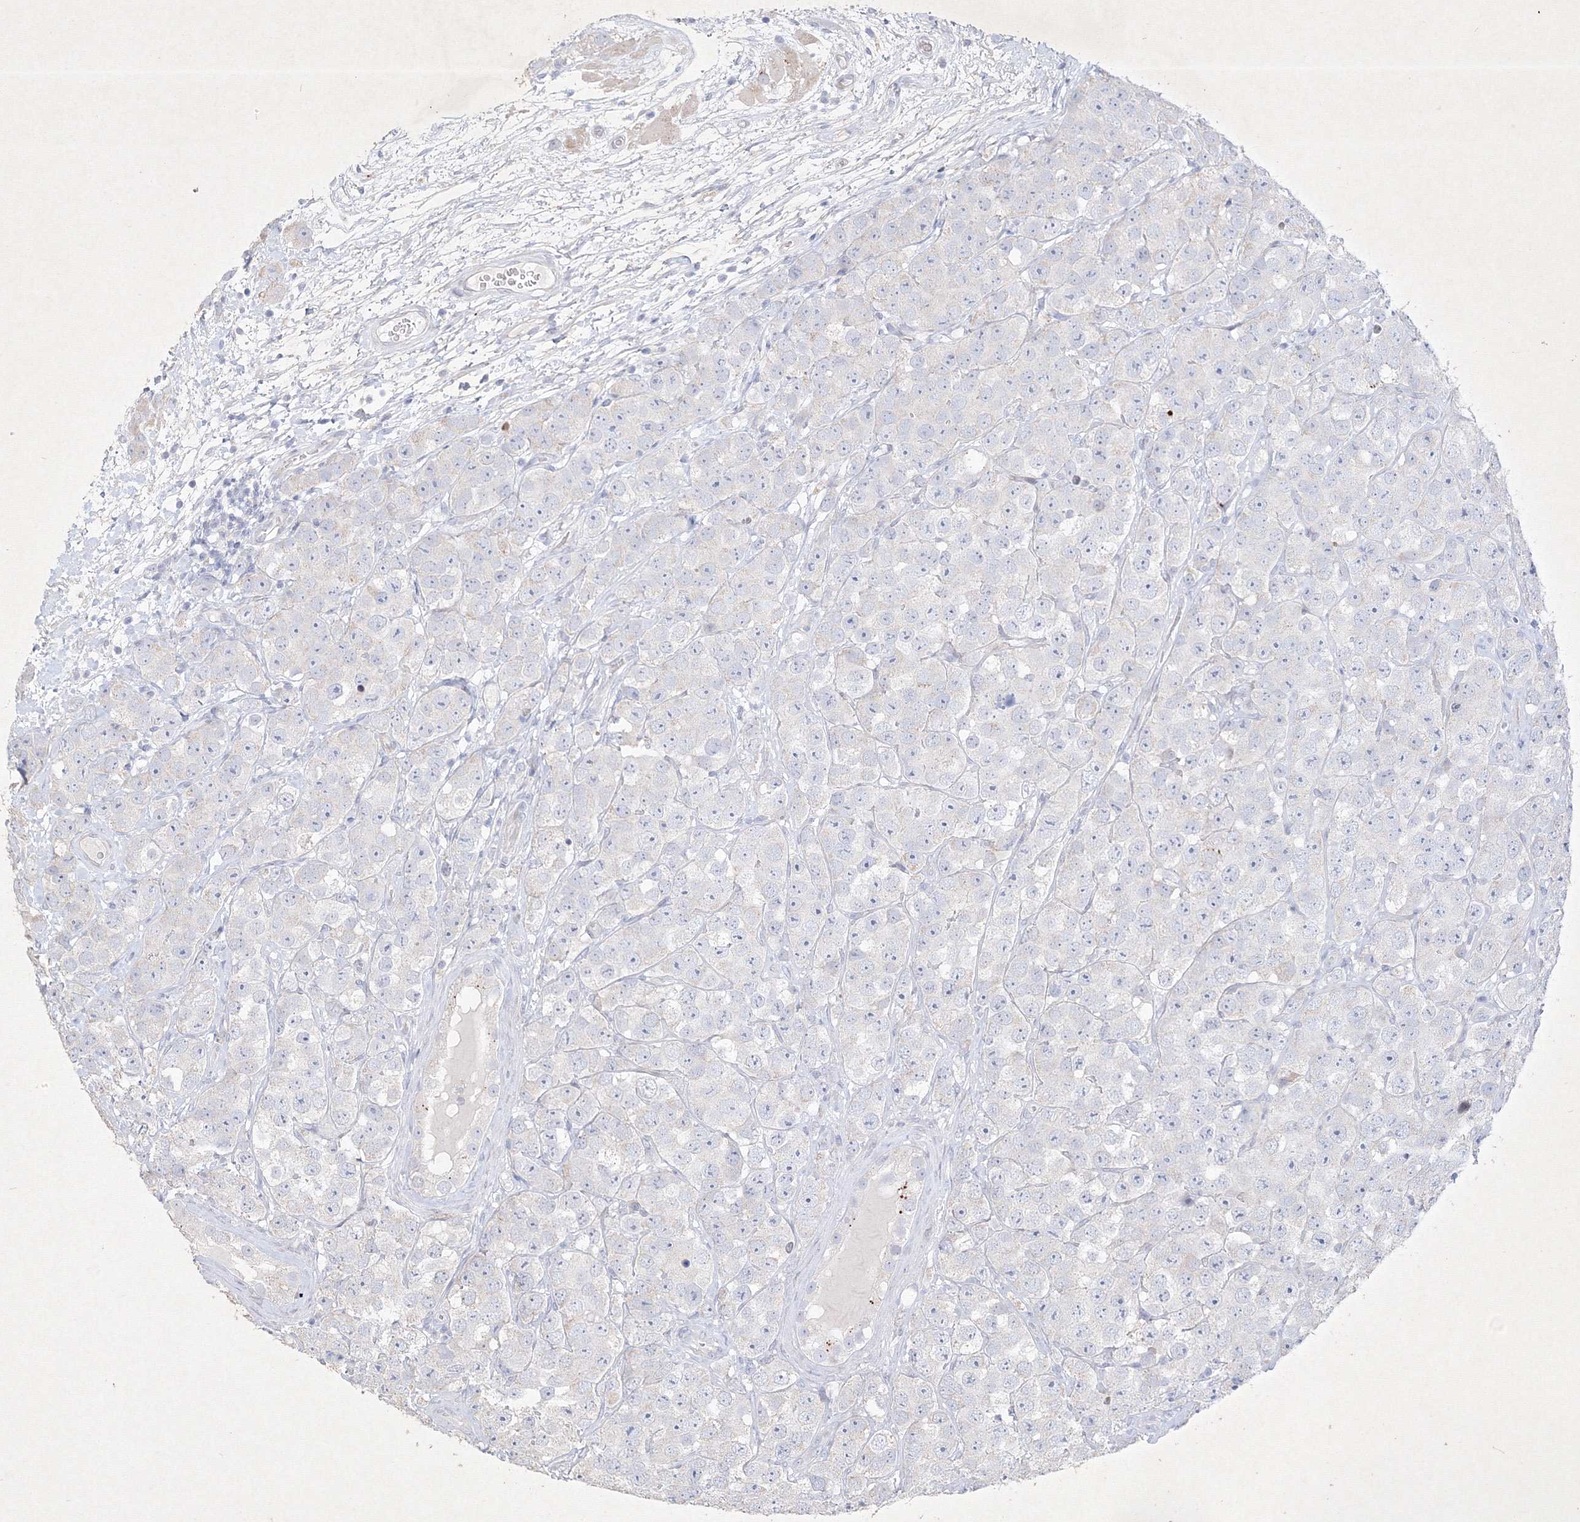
{"staining": {"intensity": "negative", "quantity": "none", "location": "none"}, "tissue": "testis cancer", "cell_type": "Tumor cells", "image_type": "cancer", "snomed": [{"axis": "morphology", "description": "Seminoma, NOS"}, {"axis": "topography", "description": "Testis"}], "caption": "High magnification brightfield microscopy of testis seminoma stained with DAB (brown) and counterstained with hematoxylin (blue): tumor cells show no significant expression. The staining was performed using DAB (3,3'-diaminobenzidine) to visualize the protein expression in brown, while the nuclei were stained in blue with hematoxylin (Magnification: 20x).", "gene": "CXXC4", "patient": {"sex": "male", "age": 28}}